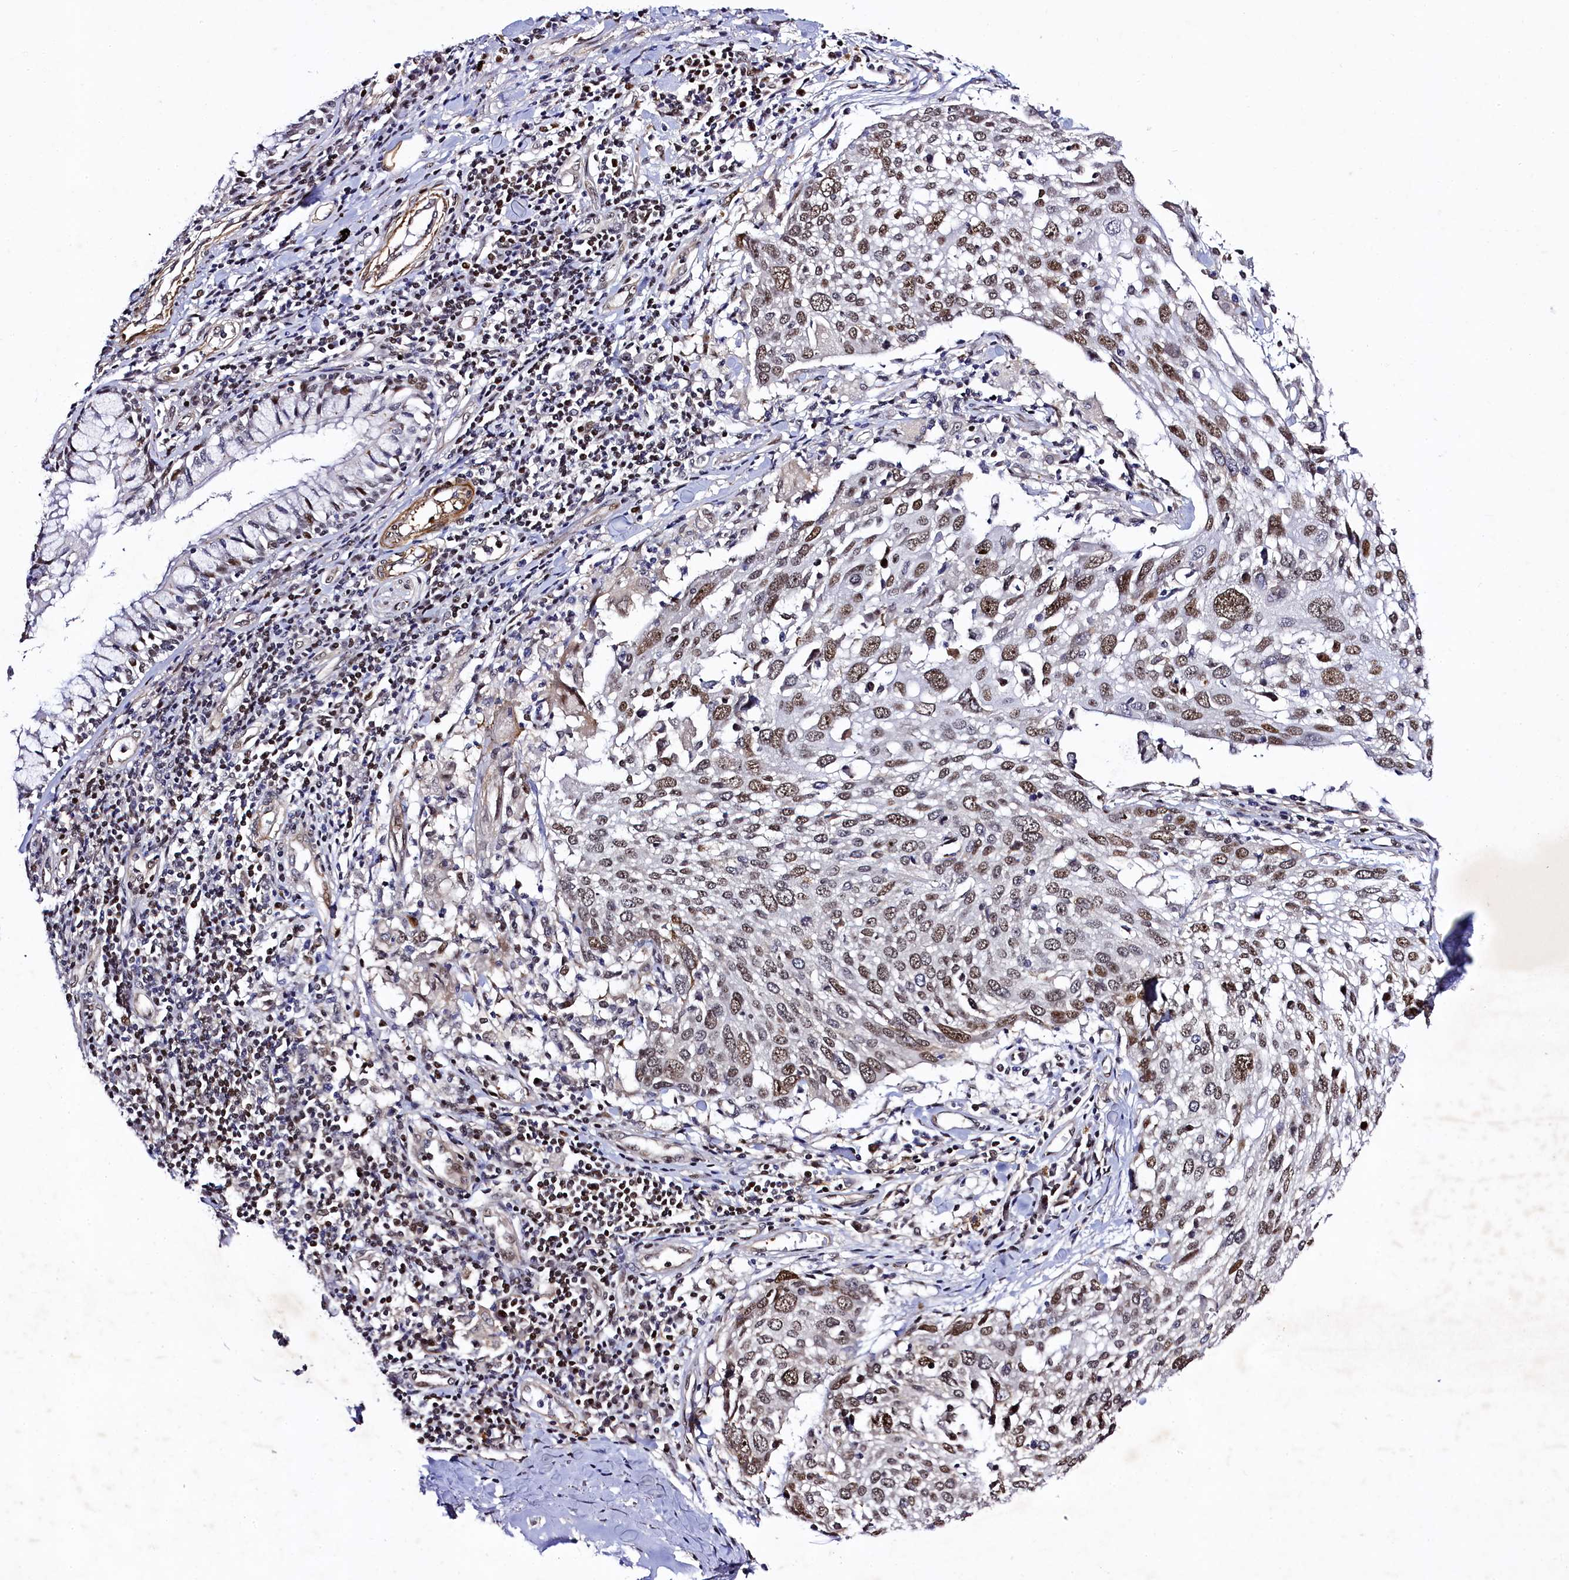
{"staining": {"intensity": "moderate", "quantity": ">75%", "location": "nuclear"}, "tissue": "lung cancer", "cell_type": "Tumor cells", "image_type": "cancer", "snomed": [{"axis": "morphology", "description": "Squamous cell carcinoma, NOS"}, {"axis": "topography", "description": "Lung"}], "caption": "The image reveals immunohistochemical staining of lung cancer. There is moderate nuclear expression is seen in about >75% of tumor cells.", "gene": "SAMD10", "patient": {"sex": "male", "age": 65}}